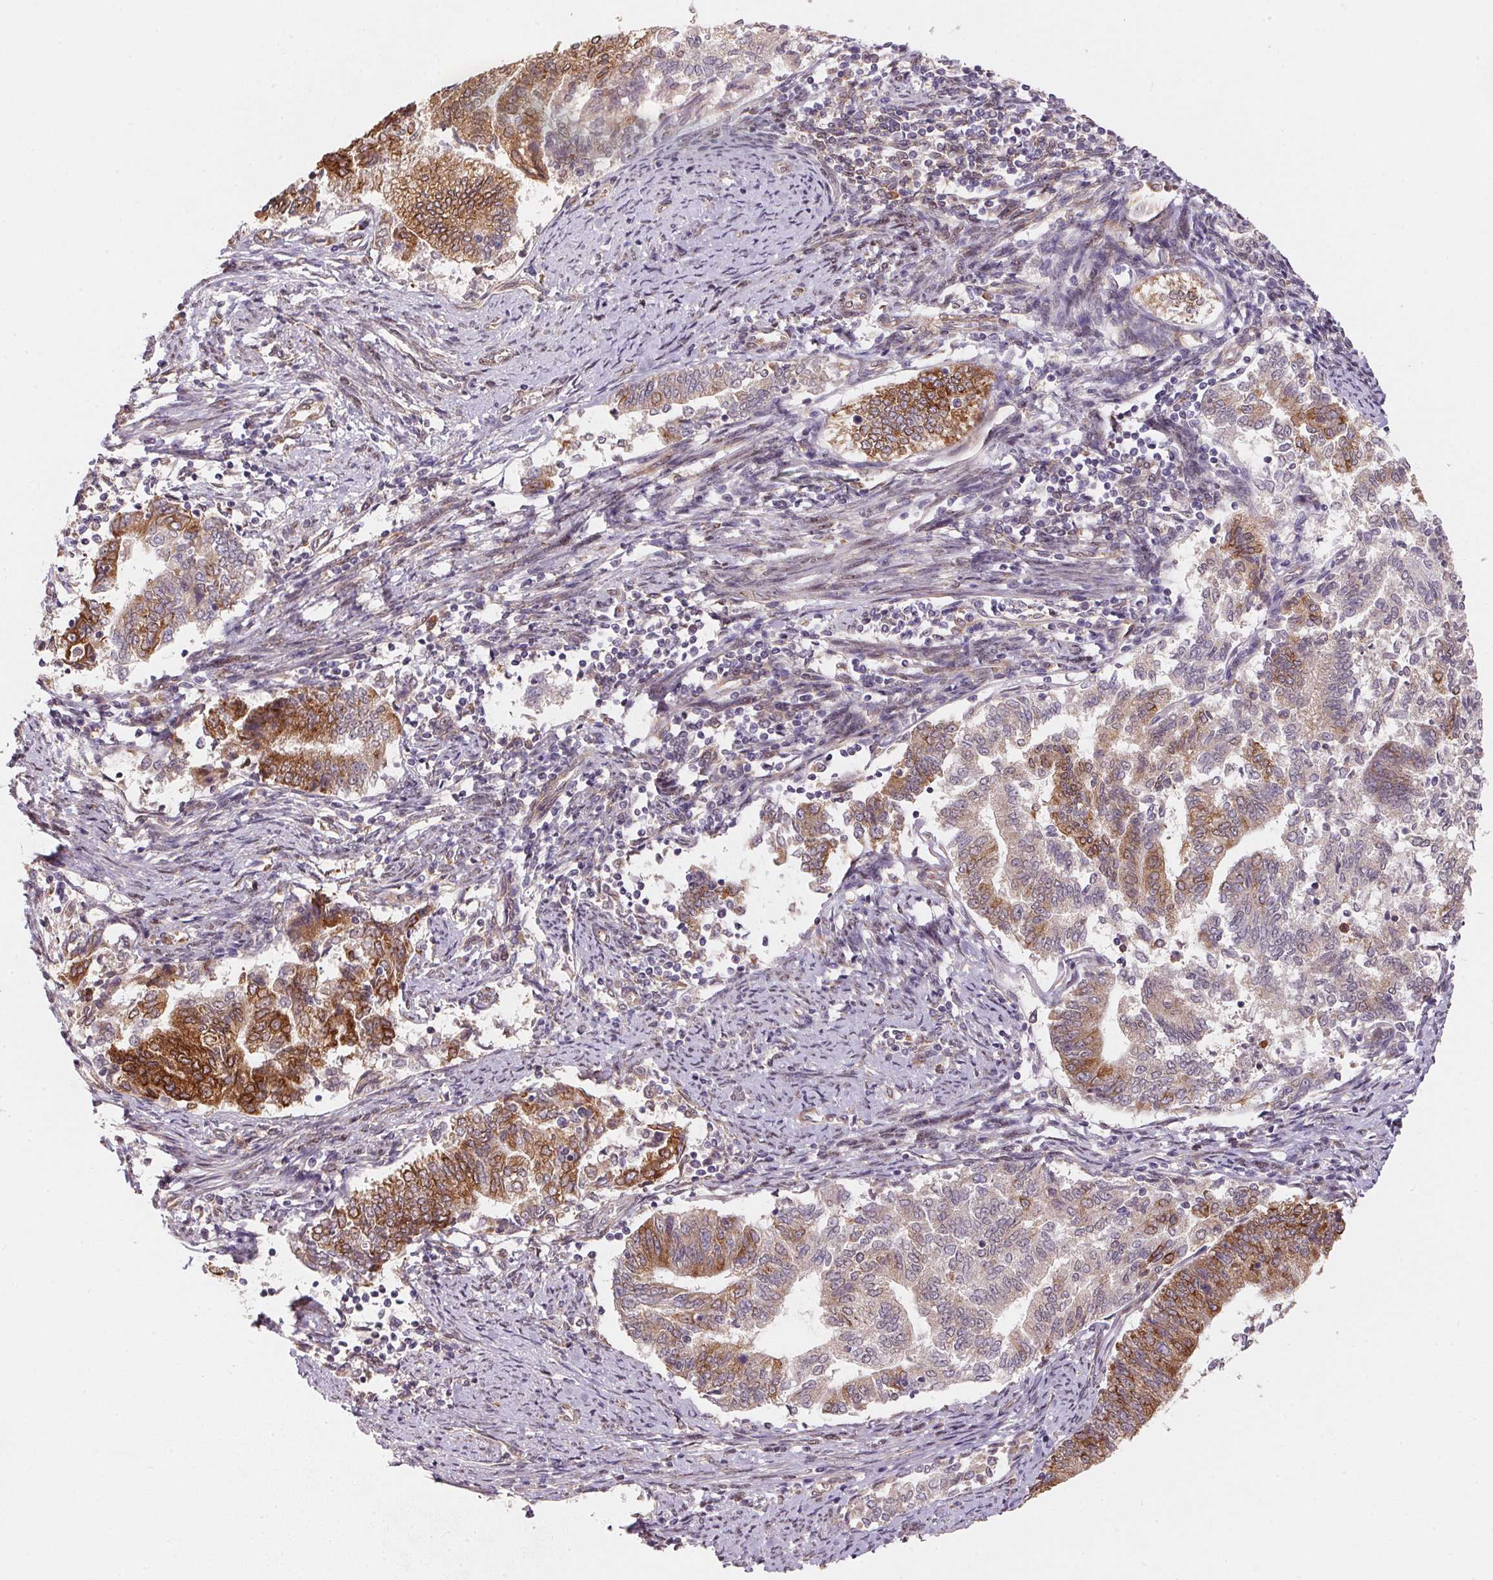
{"staining": {"intensity": "strong", "quantity": ">75%", "location": "cytoplasmic/membranous"}, "tissue": "endometrial cancer", "cell_type": "Tumor cells", "image_type": "cancer", "snomed": [{"axis": "morphology", "description": "Adenocarcinoma, NOS"}, {"axis": "topography", "description": "Endometrium"}], "caption": "A high-resolution photomicrograph shows immunohistochemistry staining of endometrial cancer, which shows strong cytoplasmic/membranous expression in about >75% of tumor cells.", "gene": "EI24", "patient": {"sex": "female", "age": 65}}